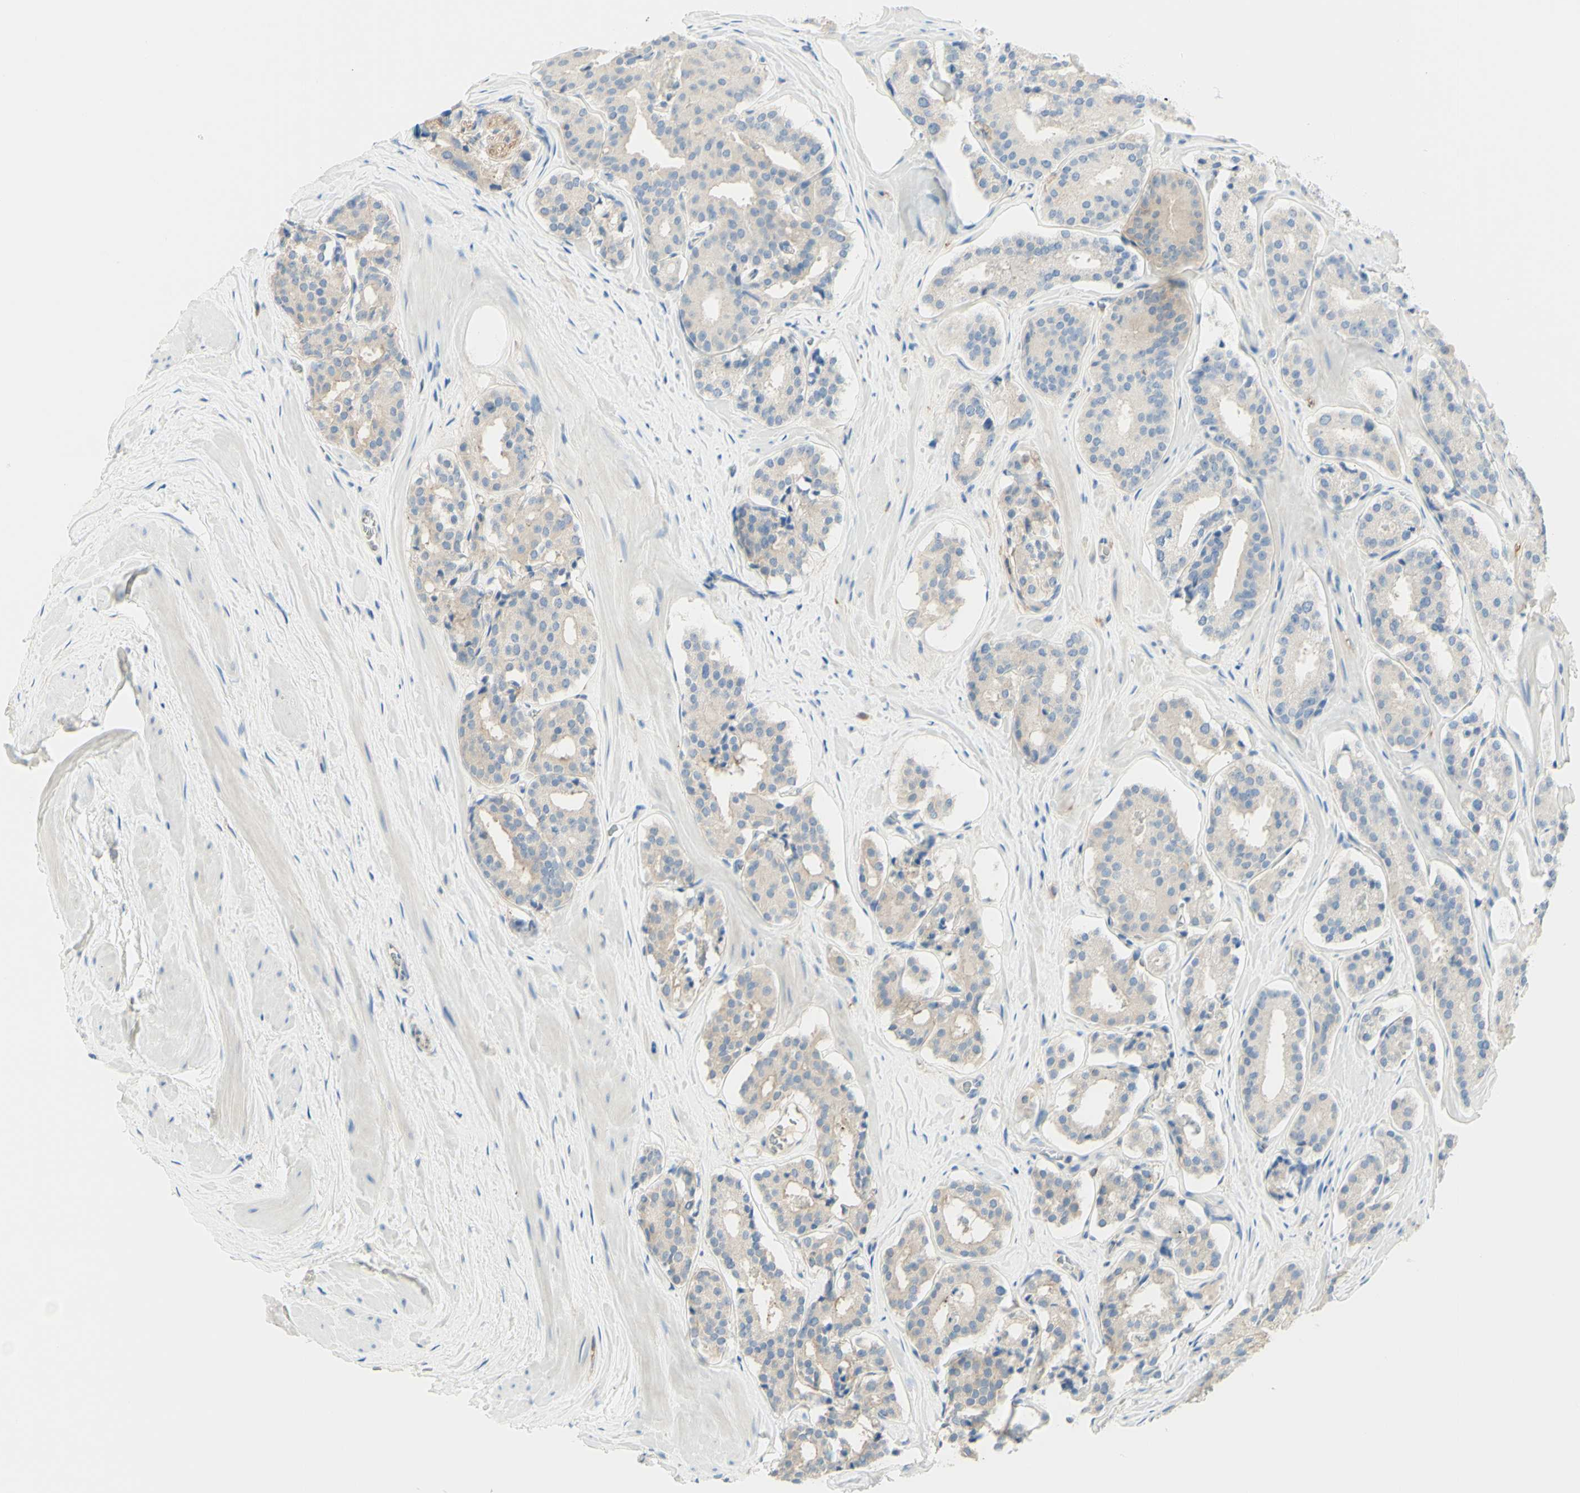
{"staining": {"intensity": "weak", "quantity": "<25%", "location": "cytoplasmic/membranous"}, "tissue": "prostate cancer", "cell_type": "Tumor cells", "image_type": "cancer", "snomed": [{"axis": "morphology", "description": "Adenocarcinoma, High grade"}, {"axis": "topography", "description": "Prostate"}], "caption": "There is no significant staining in tumor cells of prostate cancer (high-grade adenocarcinoma).", "gene": "MTM1", "patient": {"sex": "male", "age": 60}}